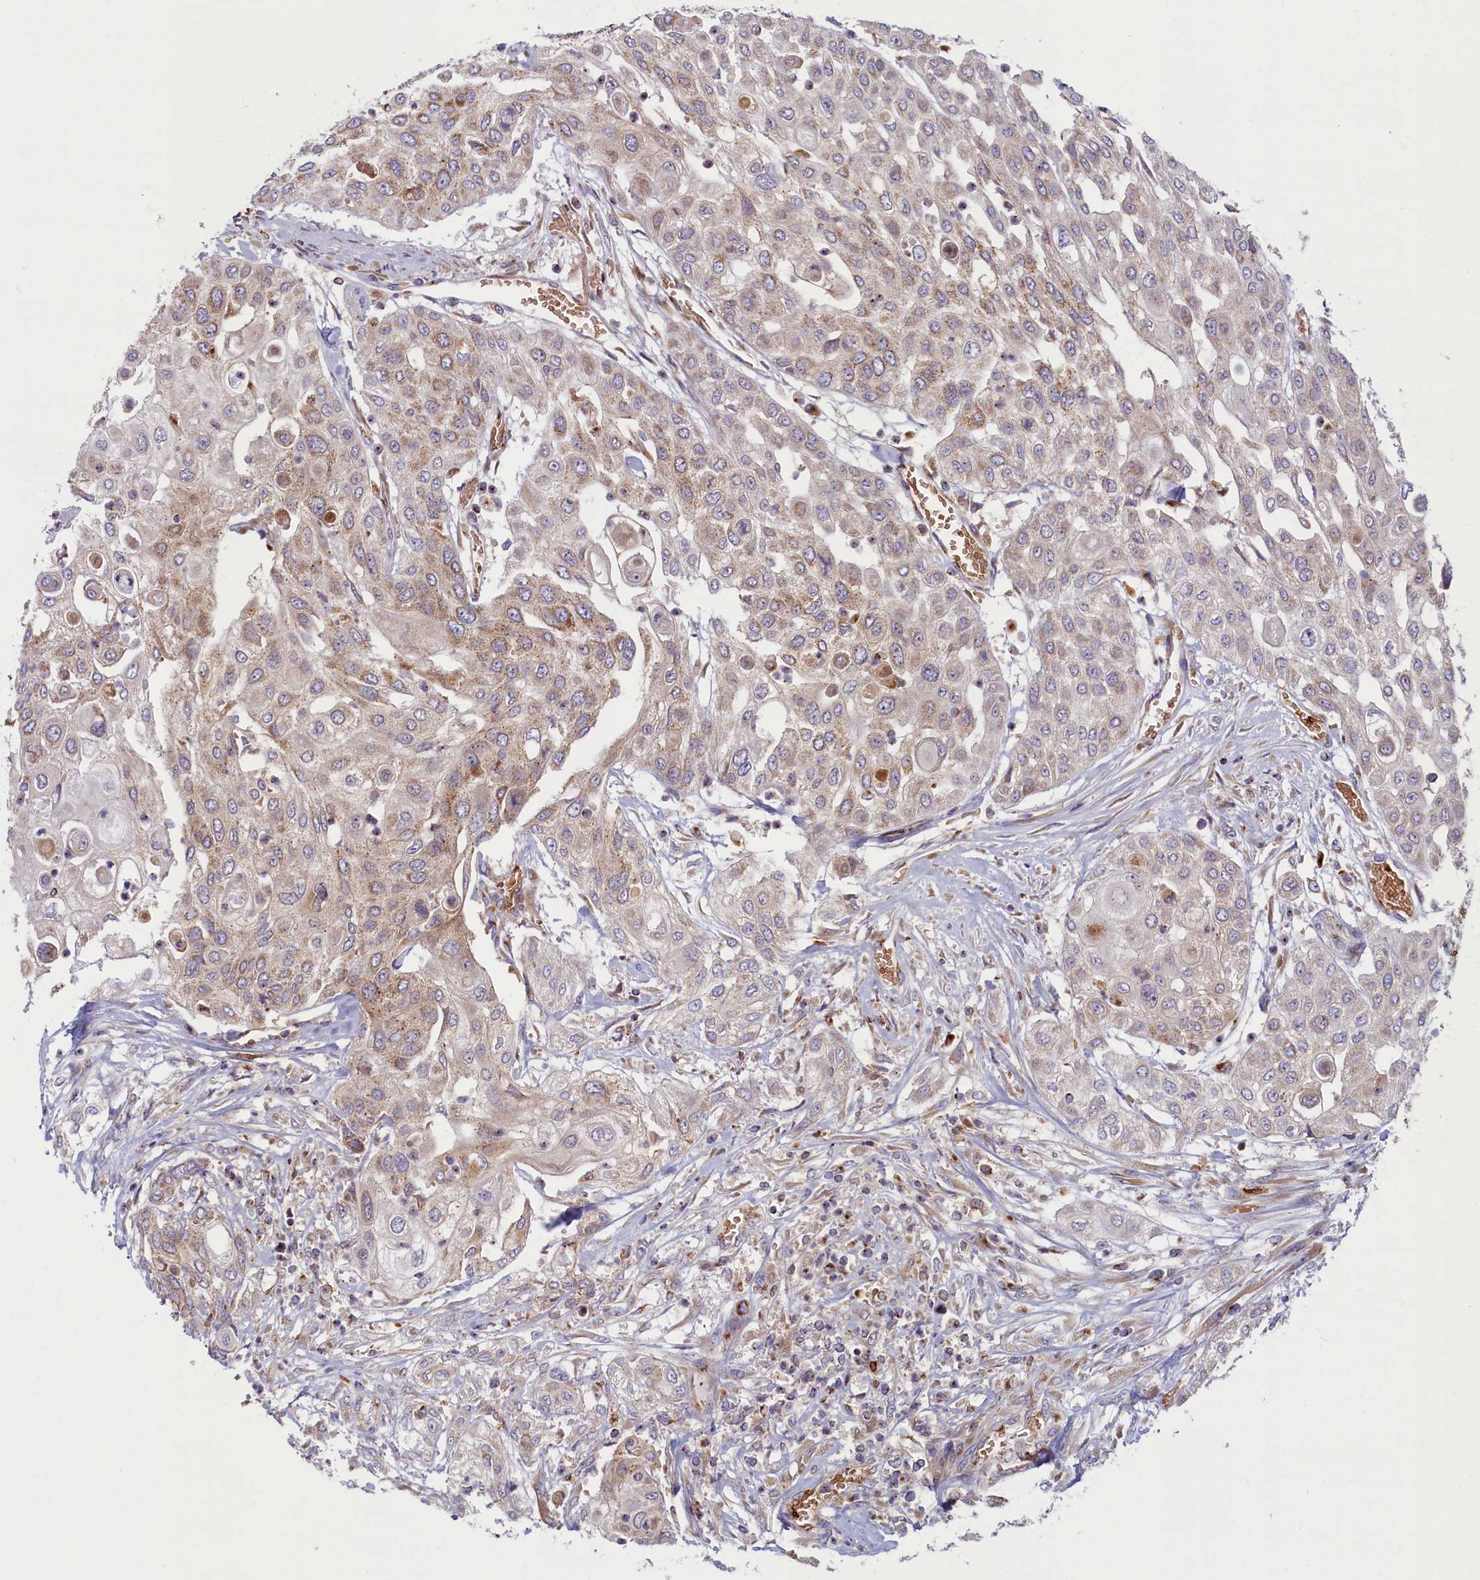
{"staining": {"intensity": "weak", "quantity": "25%-75%", "location": "cytoplasmic/membranous"}, "tissue": "urothelial cancer", "cell_type": "Tumor cells", "image_type": "cancer", "snomed": [{"axis": "morphology", "description": "Urothelial carcinoma, High grade"}, {"axis": "topography", "description": "Urinary bladder"}], "caption": "Immunohistochemical staining of urothelial carcinoma (high-grade) reveals weak cytoplasmic/membranous protein positivity in approximately 25%-75% of tumor cells.", "gene": "BLVRB", "patient": {"sex": "female", "age": 79}}